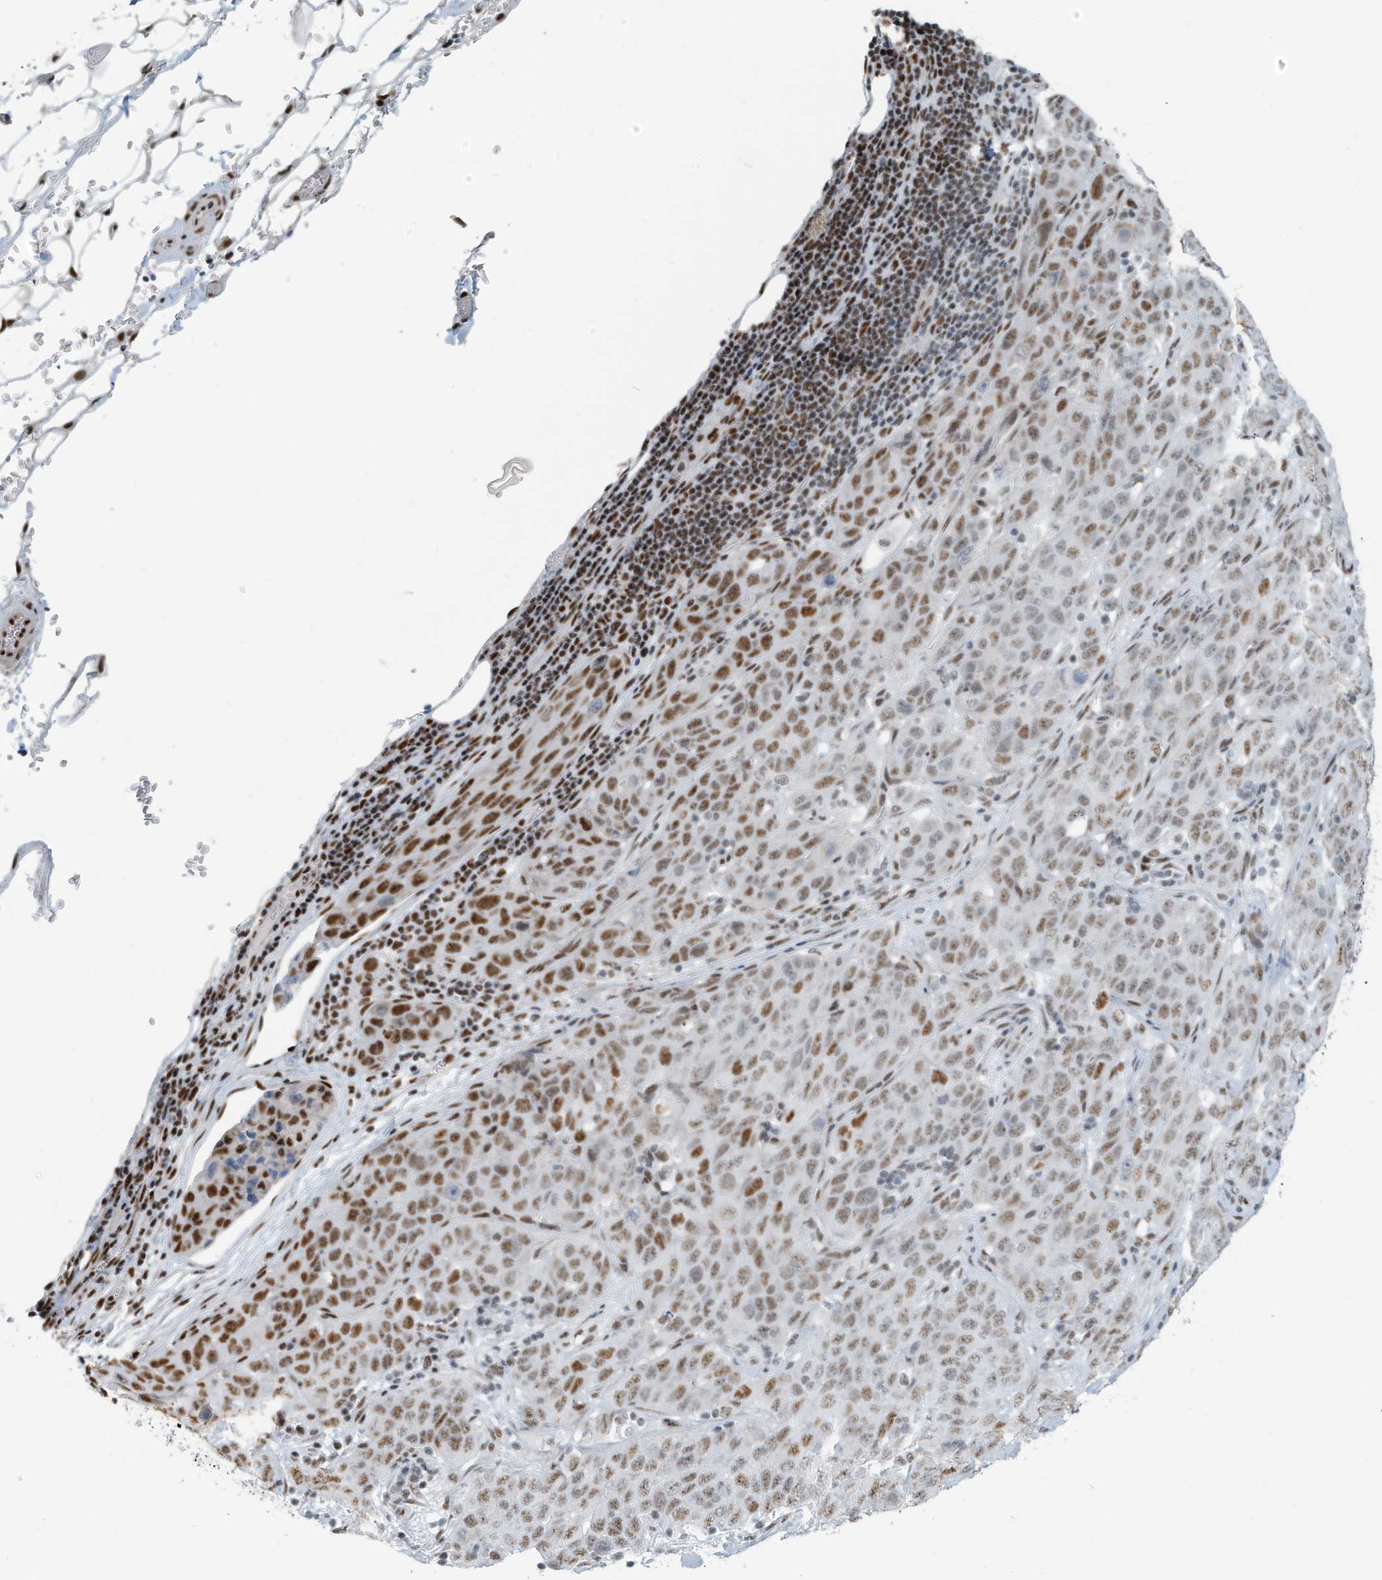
{"staining": {"intensity": "strong", "quantity": "25%-75%", "location": "nuclear"}, "tissue": "stomach cancer", "cell_type": "Tumor cells", "image_type": "cancer", "snomed": [{"axis": "morphology", "description": "Normal tissue, NOS"}, {"axis": "morphology", "description": "Adenocarcinoma, NOS"}, {"axis": "topography", "description": "Lymph node"}, {"axis": "topography", "description": "Stomach"}], "caption": "This is an image of immunohistochemistry (IHC) staining of stomach cancer (adenocarcinoma), which shows strong positivity in the nuclear of tumor cells.", "gene": "SARNP", "patient": {"sex": "male", "age": 48}}